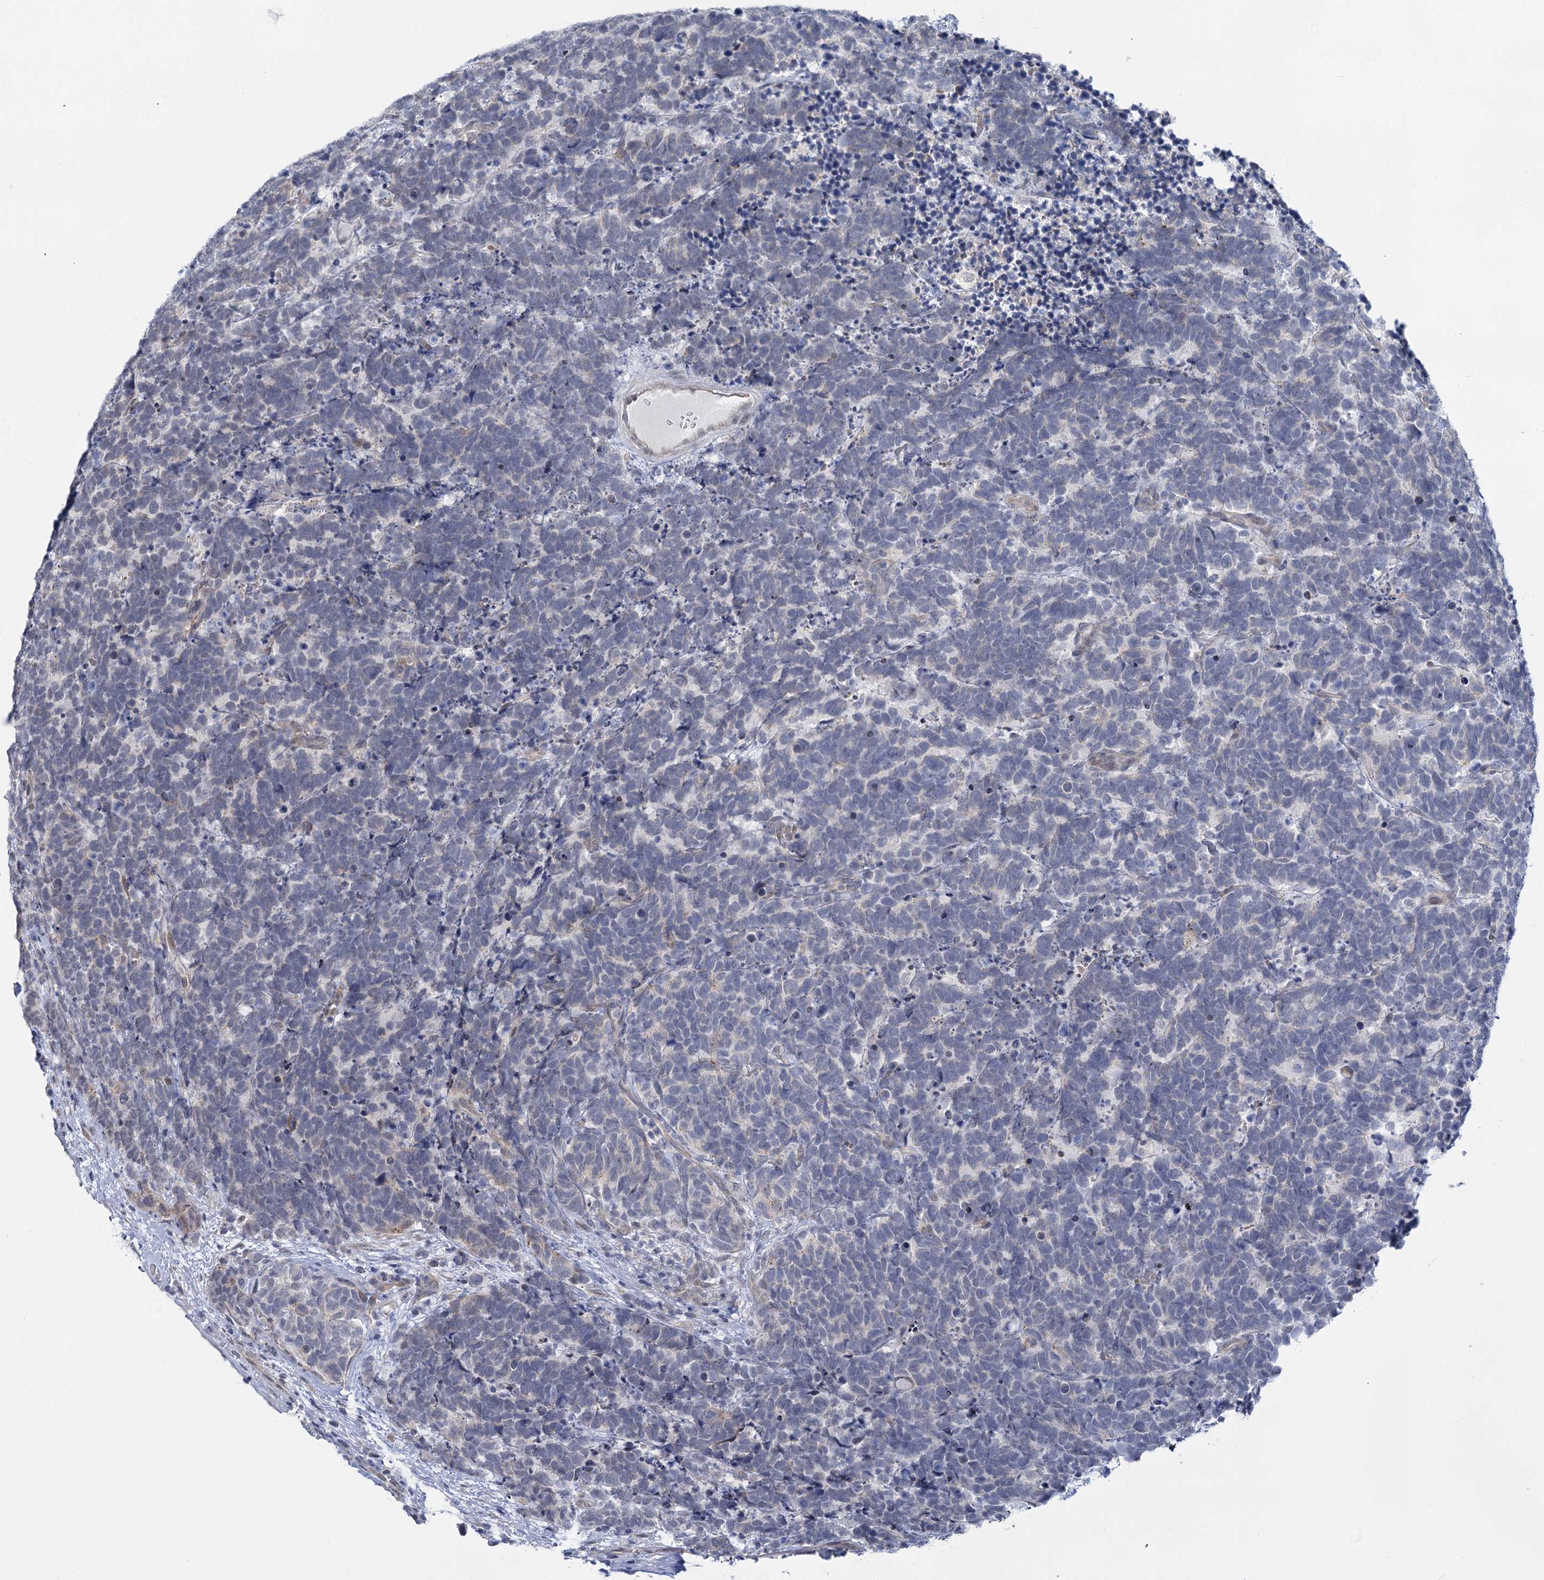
{"staining": {"intensity": "negative", "quantity": "none", "location": "none"}, "tissue": "carcinoid", "cell_type": "Tumor cells", "image_type": "cancer", "snomed": [{"axis": "morphology", "description": "Carcinoma, NOS"}, {"axis": "morphology", "description": "Carcinoid, malignant, NOS"}, {"axis": "topography", "description": "Urinary bladder"}], "caption": "An image of human carcinoma is negative for staining in tumor cells. (DAB immunohistochemistry (IHC), high magnification).", "gene": "MBLAC2", "patient": {"sex": "male", "age": 57}}